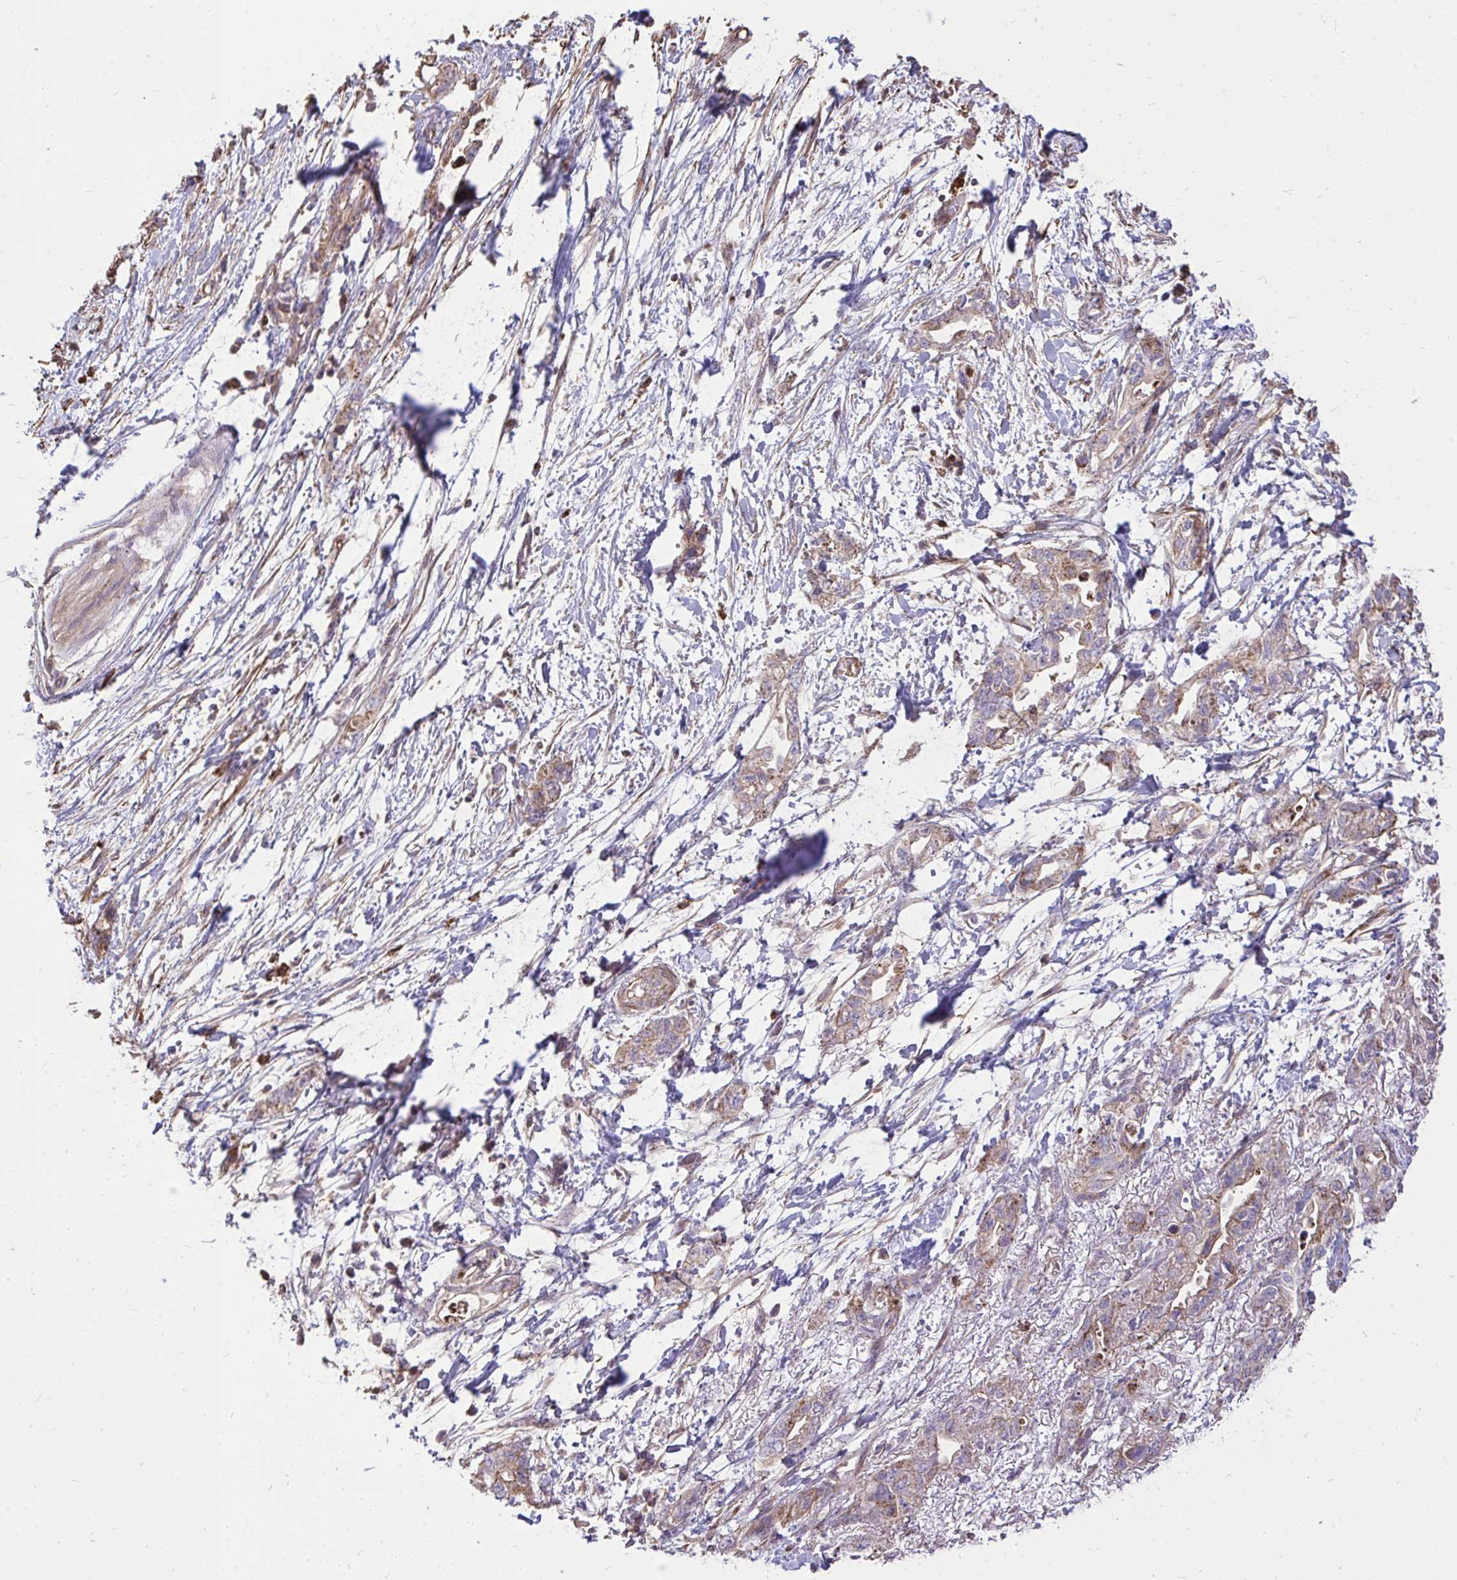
{"staining": {"intensity": "moderate", "quantity": "25%-75%", "location": "cytoplasmic/membranous"}, "tissue": "pancreatic cancer", "cell_type": "Tumor cells", "image_type": "cancer", "snomed": [{"axis": "morphology", "description": "Adenocarcinoma, NOS"}, {"axis": "topography", "description": "Pancreas"}], "caption": "Moderate cytoplasmic/membranous protein expression is present in approximately 25%-75% of tumor cells in pancreatic adenocarcinoma.", "gene": "SLC7A5", "patient": {"sex": "female", "age": 72}}